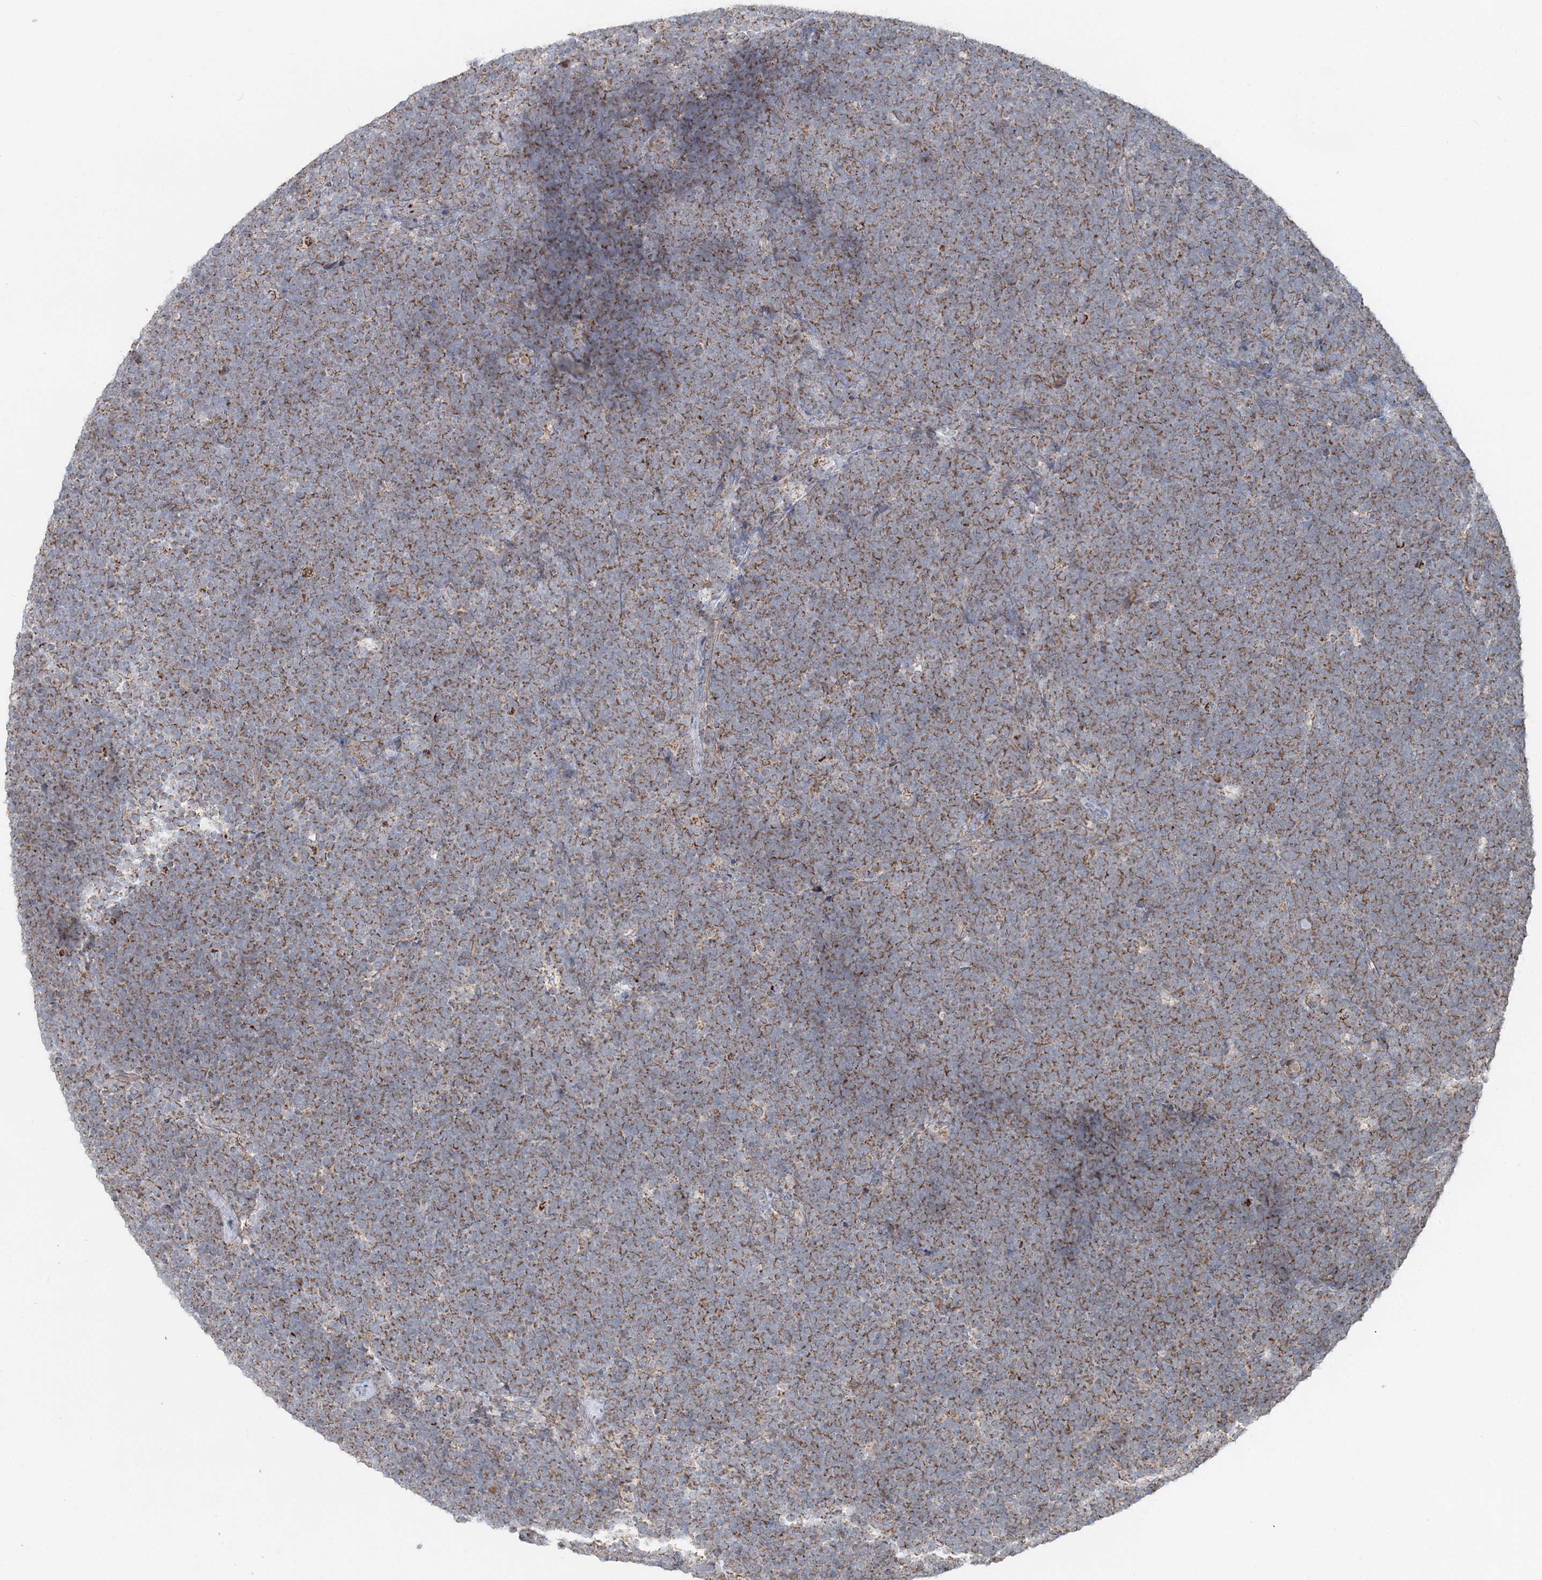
{"staining": {"intensity": "moderate", "quantity": ">75%", "location": "cytoplasmic/membranous"}, "tissue": "lymphoma", "cell_type": "Tumor cells", "image_type": "cancer", "snomed": [{"axis": "morphology", "description": "Malignant lymphoma, non-Hodgkin's type, High grade"}, {"axis": "topography", "description": "Lymph node"}], "caption": "DAB immunohistochemical staining of human high-grade malignant lymphoma, non-Hodgkin's type displays moderate cytoplasmic/membranous protein positivity in about >75% of tumor cells.", "gene": "LRPPRC", "patient": {"sex": "male", "age": 13}}